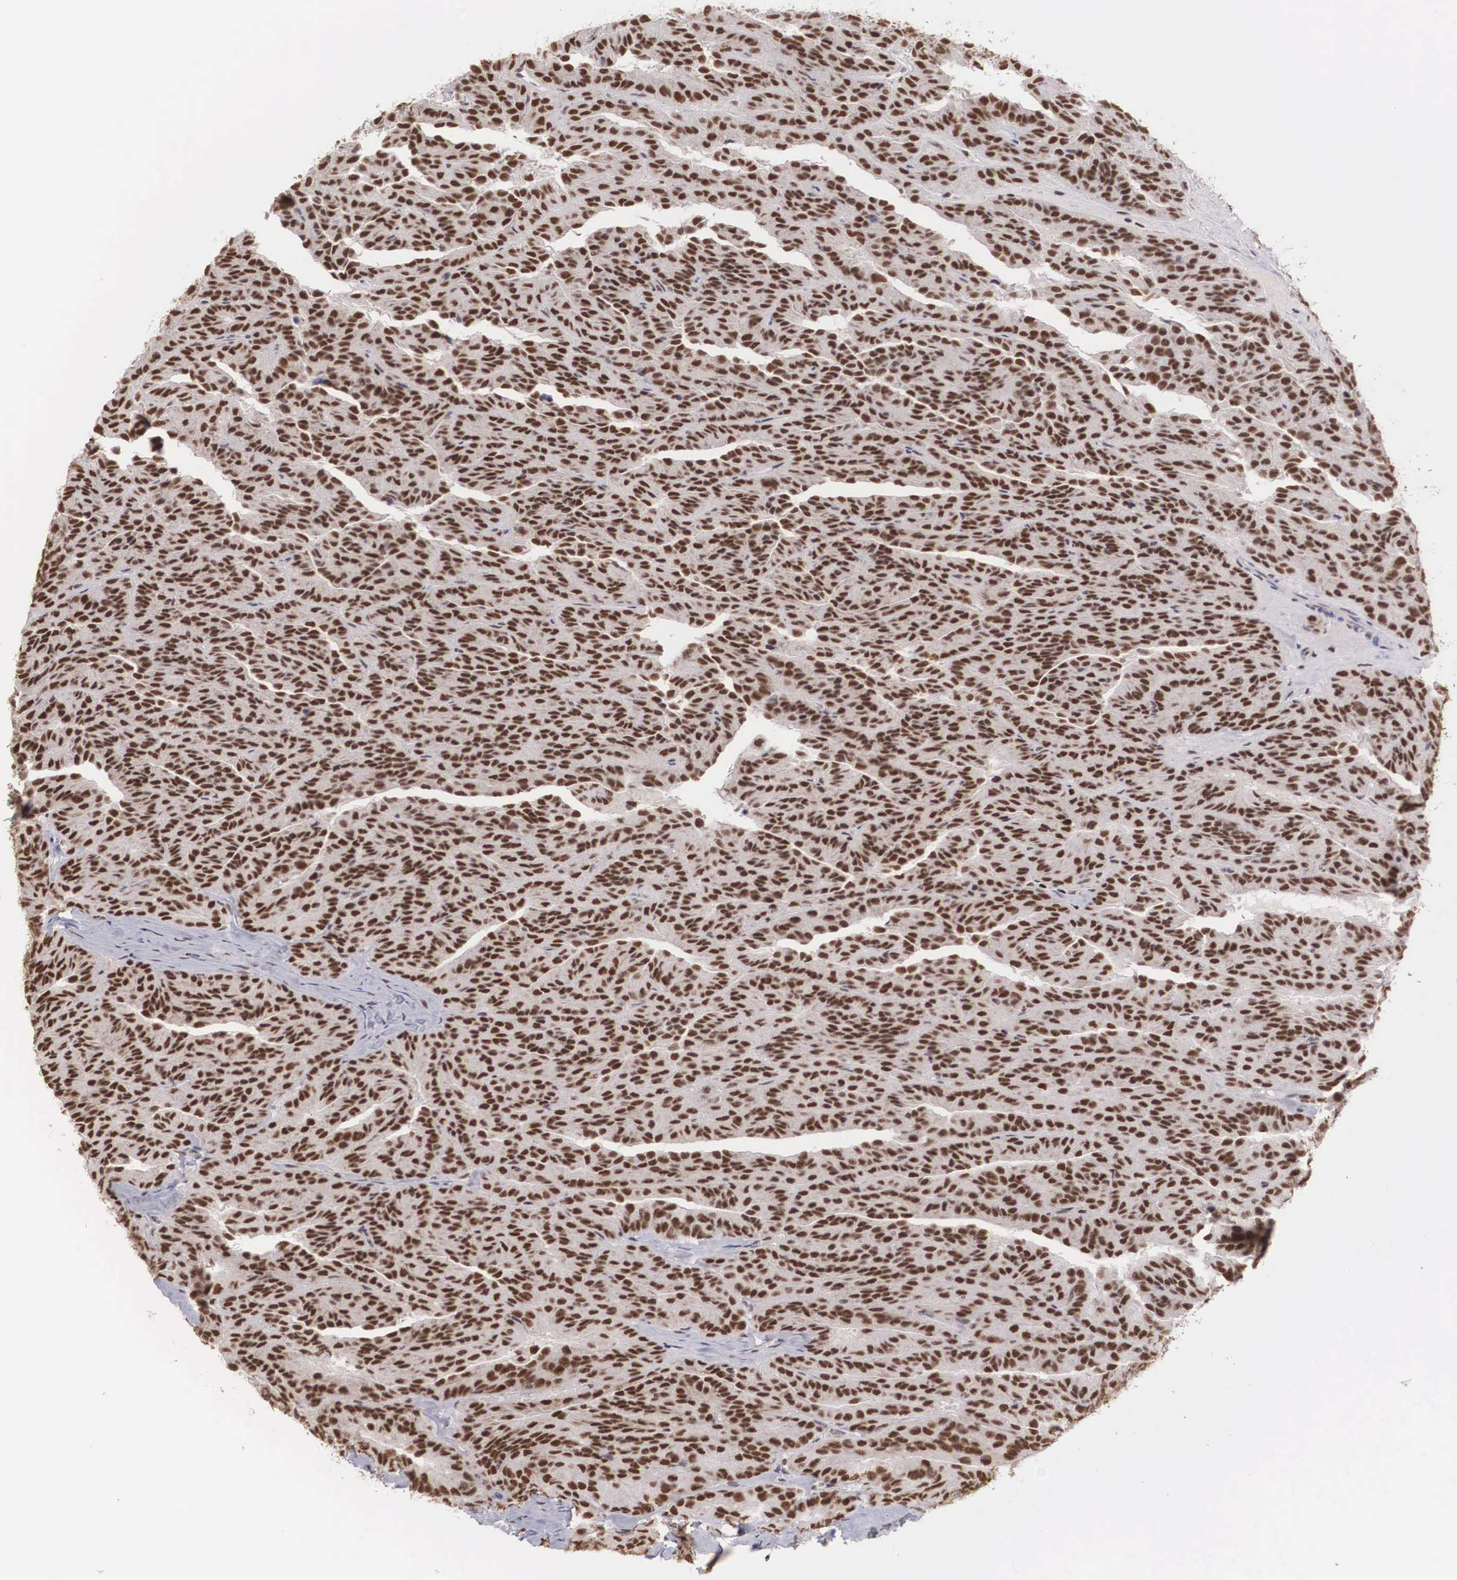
{"staining": {"intensity": "strong", "quantity": ">75%", "location": "nuclear"}, "tissue": "renal cancer", "cell_type": "Tumor cells", "image_type": "cancer", "snomed": [{"axis": "morphology", "description": "Adenocarcinoma, NOS"}, {"axis": "topography", "description": "Kidney"}], "caption": "A brown stain highlights strong nuclear positivity of a protein in renal adenocarcinoma tumor cells.", "gene": "HTATSF1", "patient": {"sex": "male", "age": 46}}